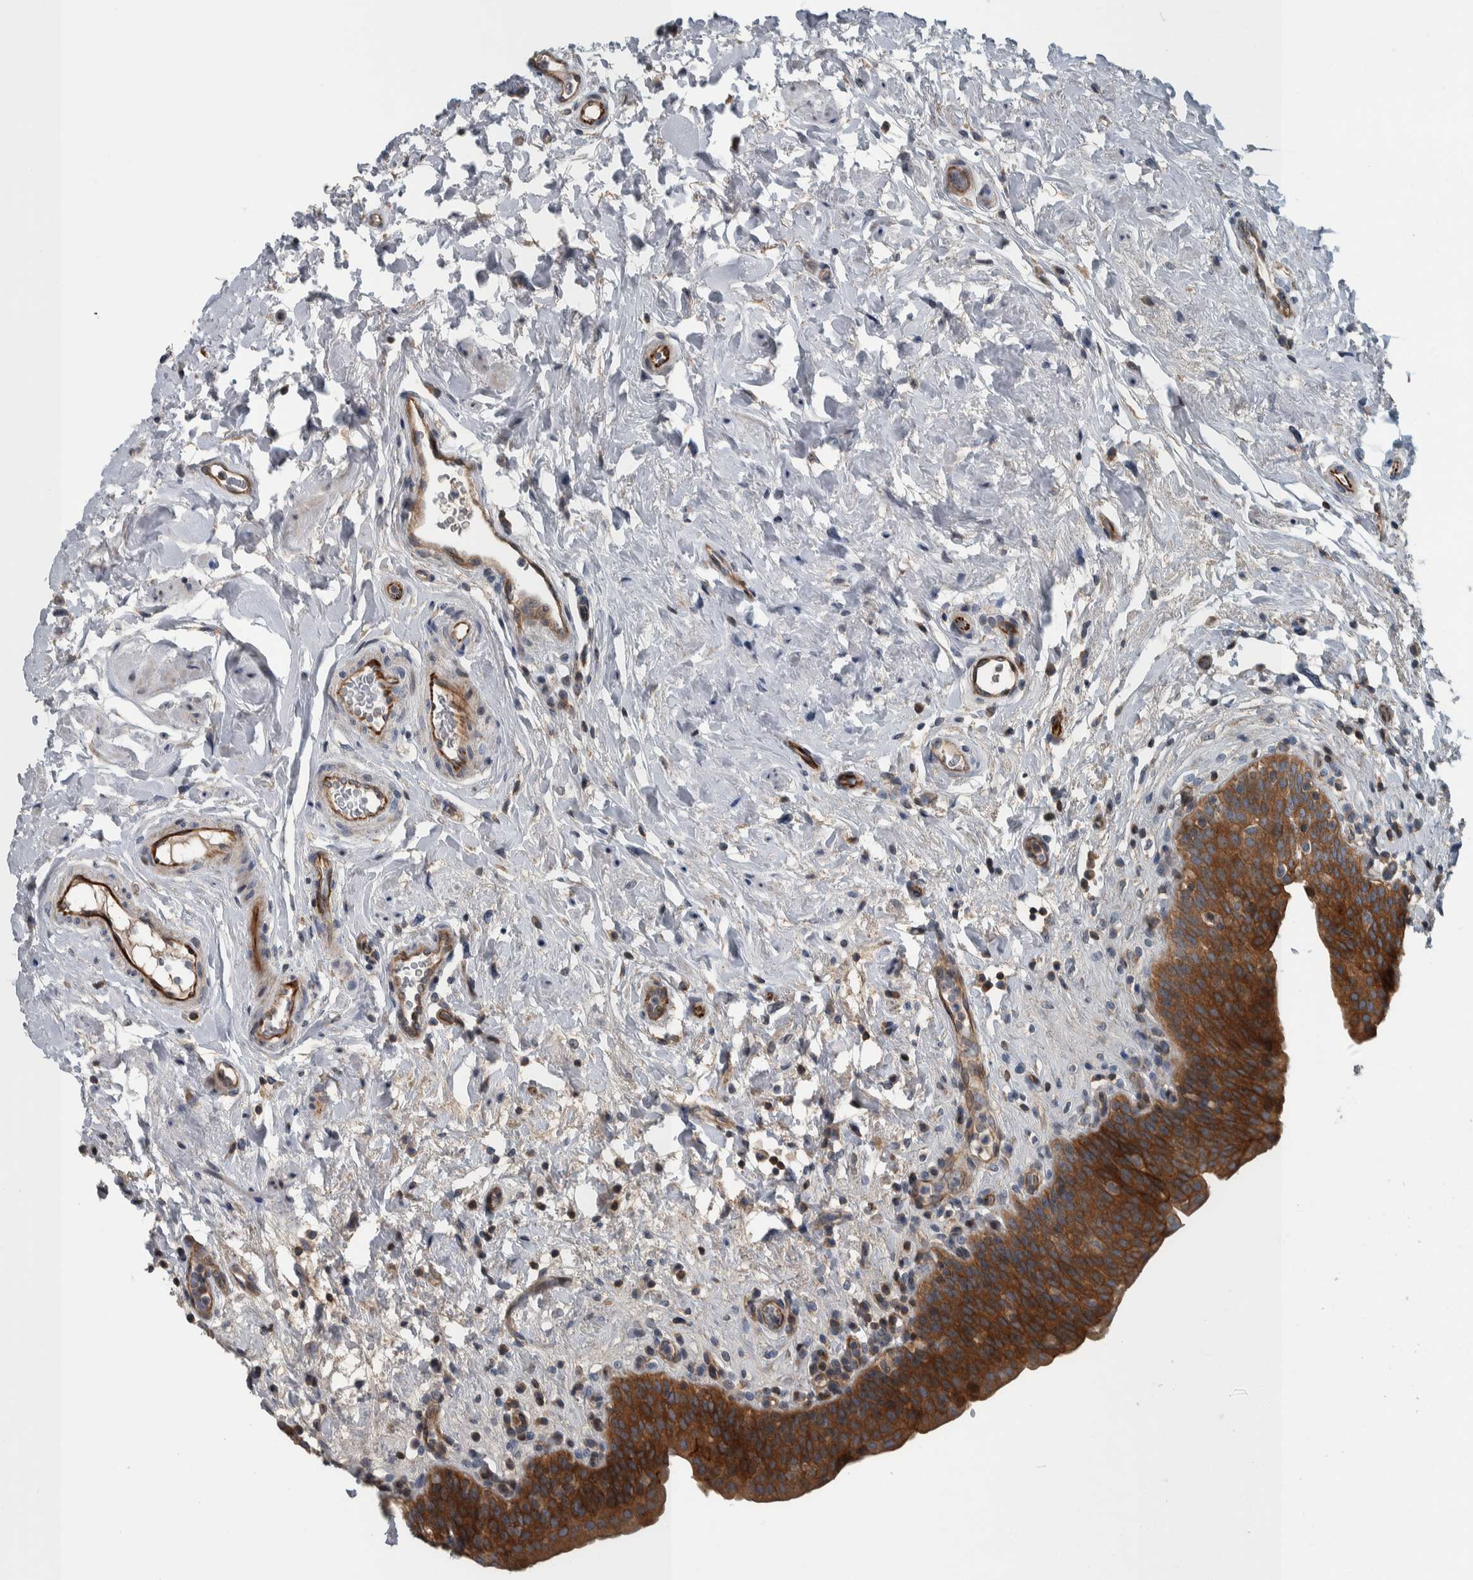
{"staining": {"intensity": "strong", "quantity": ">75%", "location": "cytoplasmic/membranous"}, "tissue": "urinary bladder", "cell_type": "Urothelial cells", "image_type": "normal", "snomed": [{"axis": "morphology", "description": "Normal tissue, NOS"}, {"axis": "topography", "description": "Urinary bladder"}], "caption": "Immunohistochemistry histopathology image of normal human urinary bladder stained for a protein (brown), which demonstrates high levels of strong cytoplasmic/membranous staining in approximately >75% of urothelial cells.", "gene": "BAIAP2L1", "patient": {"sex": "male", "age": 83}}